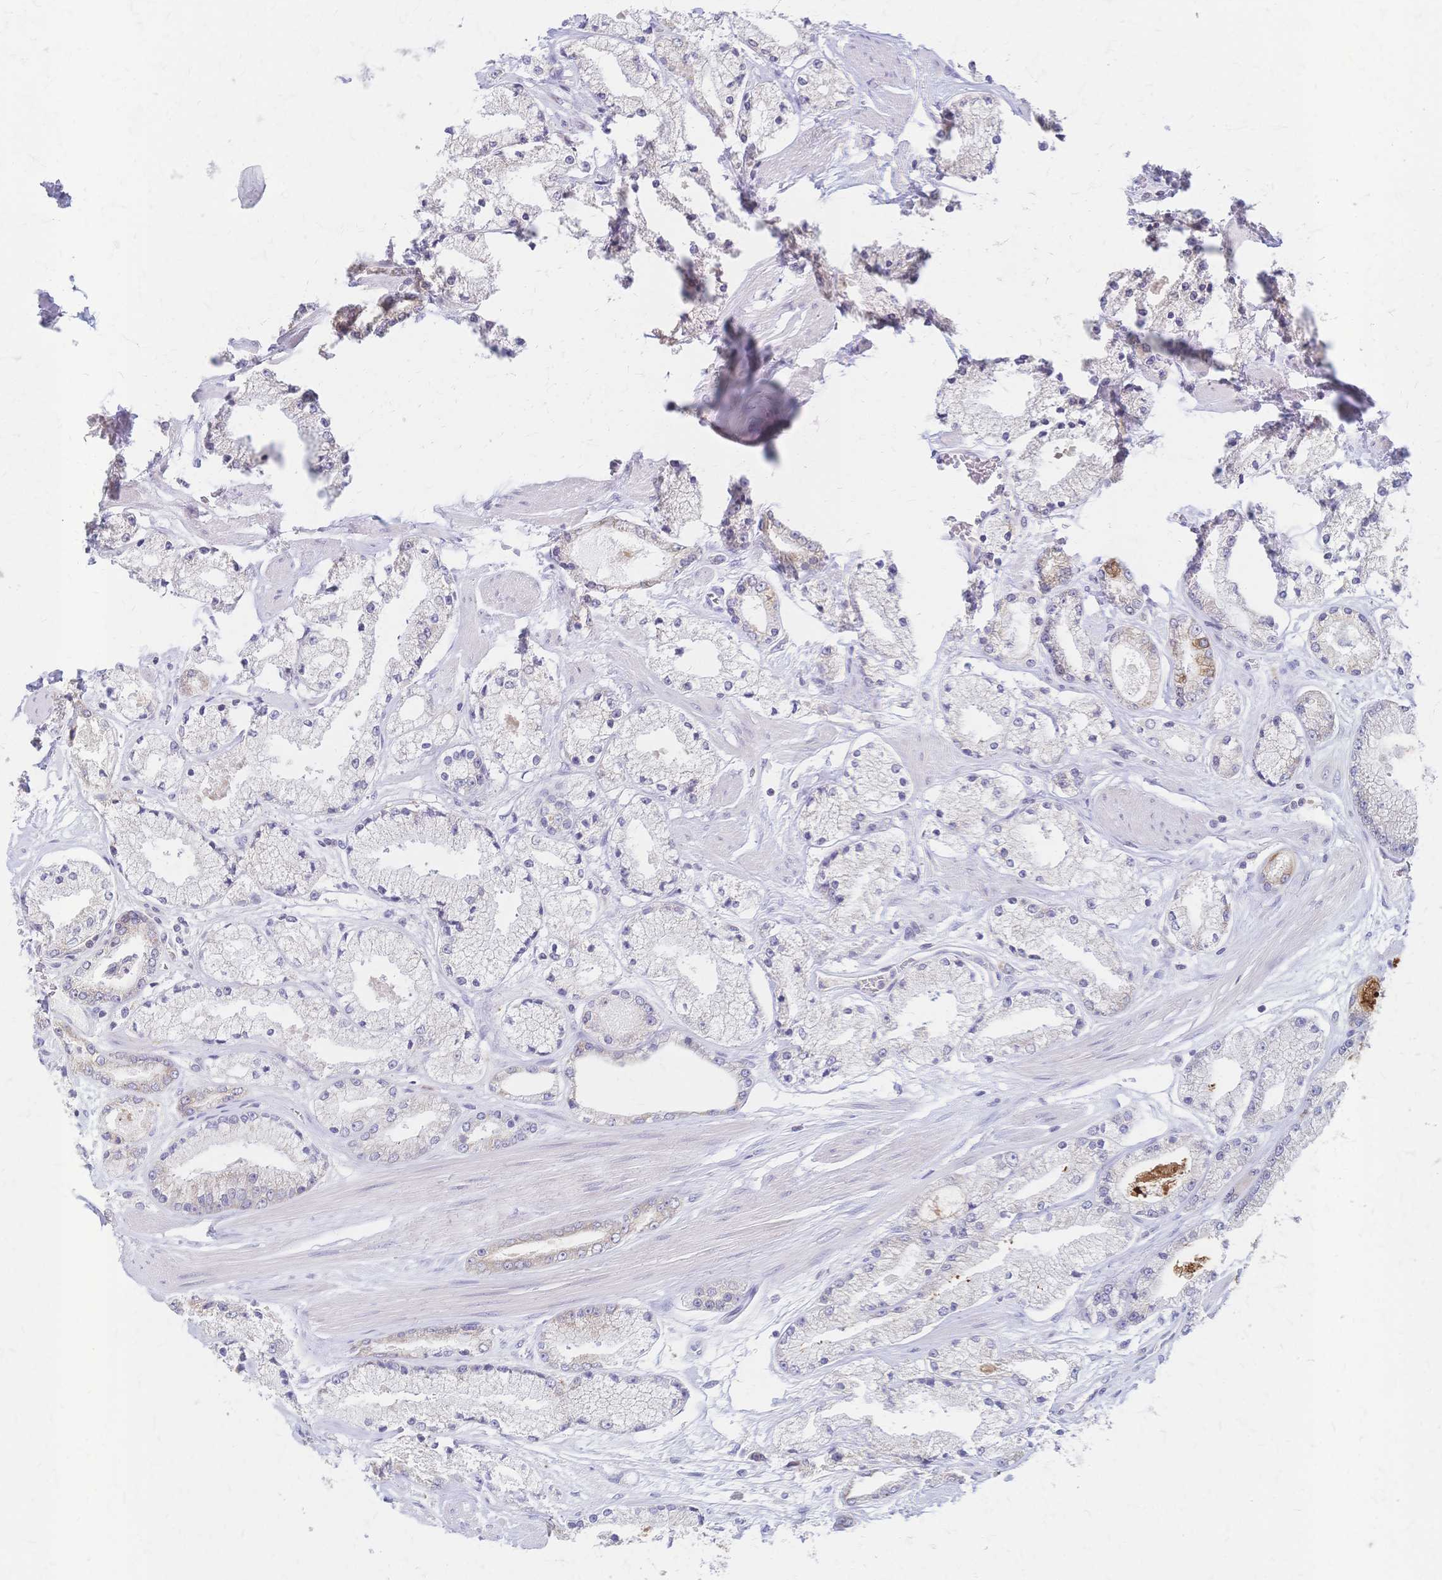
{"staining": {"intensity": "weak", "quantity": "<25%", "location": "cytoplasmic/membranous"}, "tissue": "prostate cancer", "cell_type": "Tumor cells", "image_type": "cancer", "snomed": [{"axis": "morphology", "description": "Adenocarcinoma, High grade"}, {"axis": "topography", "description": "Prostate"}], "caption": "Protein analysis of prostate high-grade adenocarcinoma displays no significant positivity in tumor cells.", "gene": "CYB5A", "patient": {"sex": "male", "age": 63}}